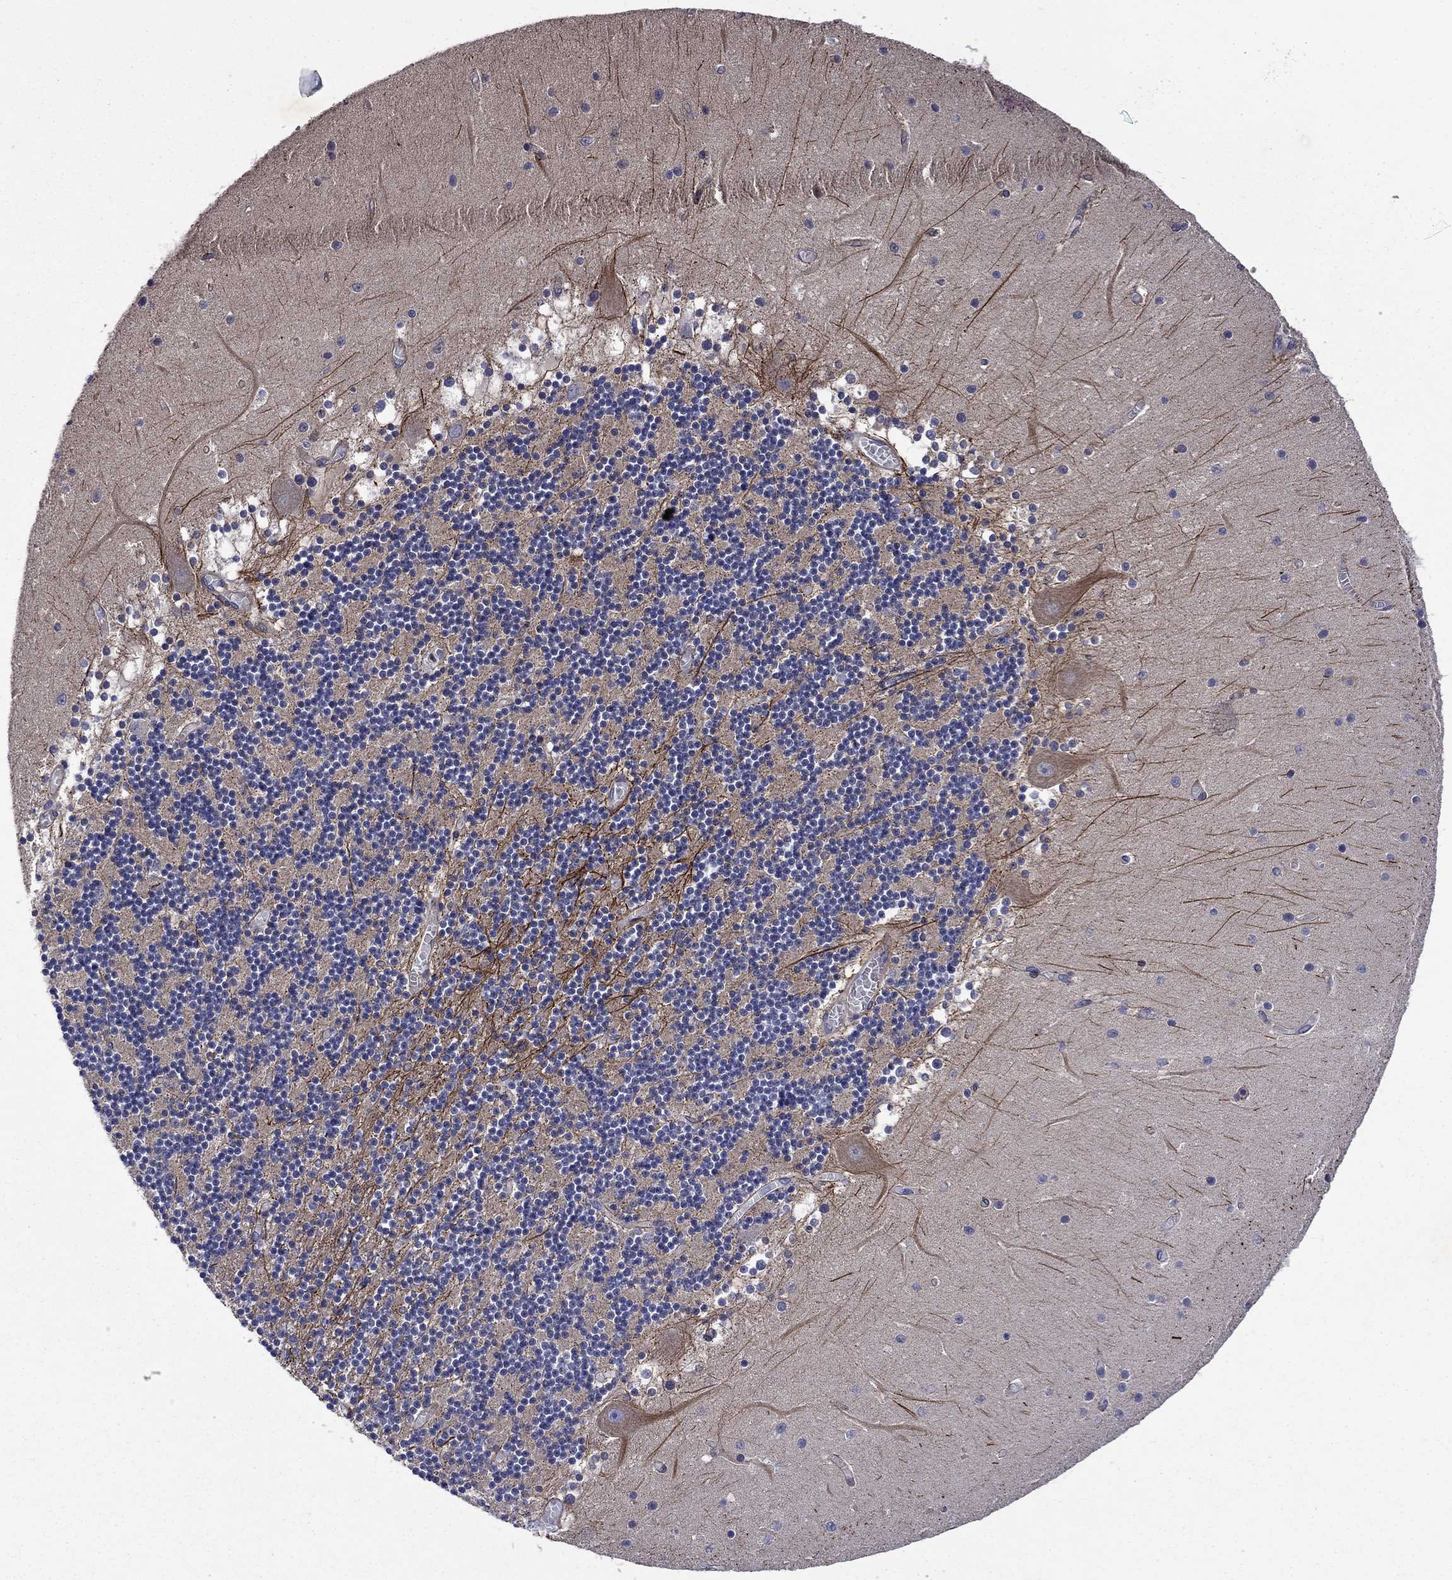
{"staining": {"intensity": "negative", "quantity": "none", "location": "none"}, "tissue": "cerebellum", "cell_type": "Cells in granular layer", "image_type": "normal", "snomed": [{"axis": "morphology", "description": "Normal tissue, NOS"}, {"axis": "topography", "description": "Cerebellum"}], "caption": "There is no significant positivity in cells in granular layer of cerebellum. (DAB immunohistochemistry (IHC), high magnification).", "gene": "KIF22", "patient": {"sex": "female", "age": 28}}